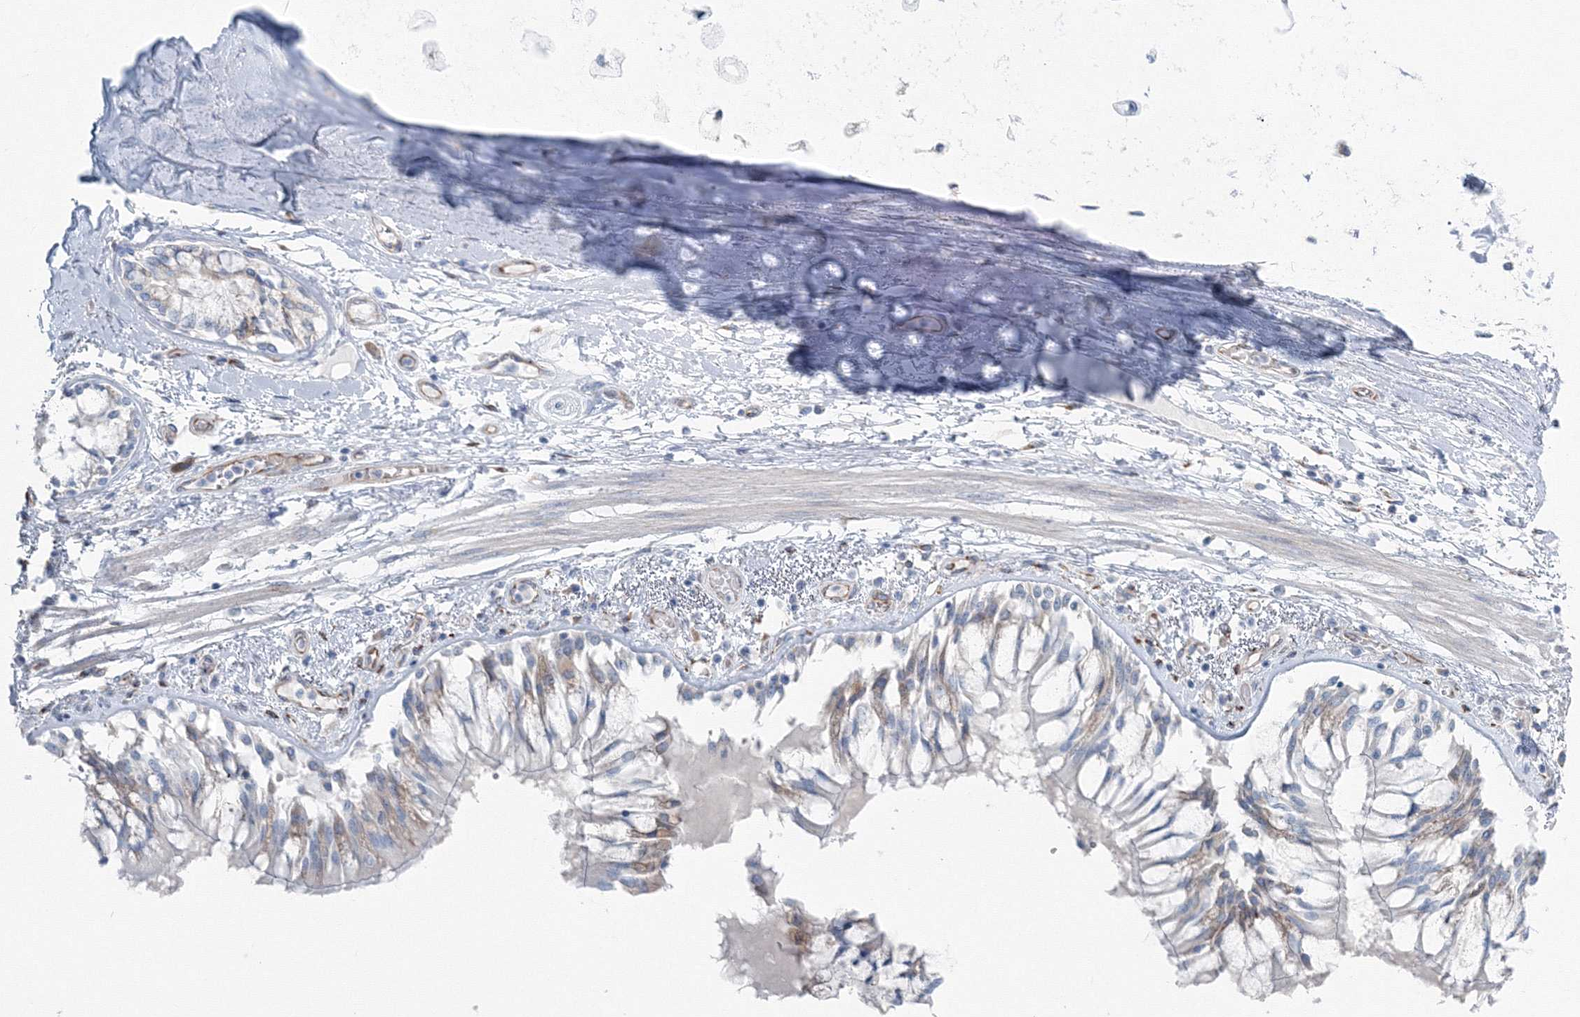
{"staining": {"intensity": "negative", "quantity": "none", "location": "none"}, "tissue": "adipose tissue", "cell_type": "Adipocytes", "image_type": "normal", "snomed": [{"axis": "morphology", "description": "Normal tissue, NOS"}, {"axis": "topography", "description": "Cartilage tissue"}, {"axis": "topography", "description": "Bronchus"}, {"axis": "topography", "description": "Lung"}, {"axis": "topography", "description": "Peripheral nerve tissue"}], "caption": "IHC image of unremarkable human adipose tissue stained for a protein (brown), which exhibits no expression in adipocytes.", "gene": "ENSG00000285283", "patient": {"sex": "female", "age": 49}}